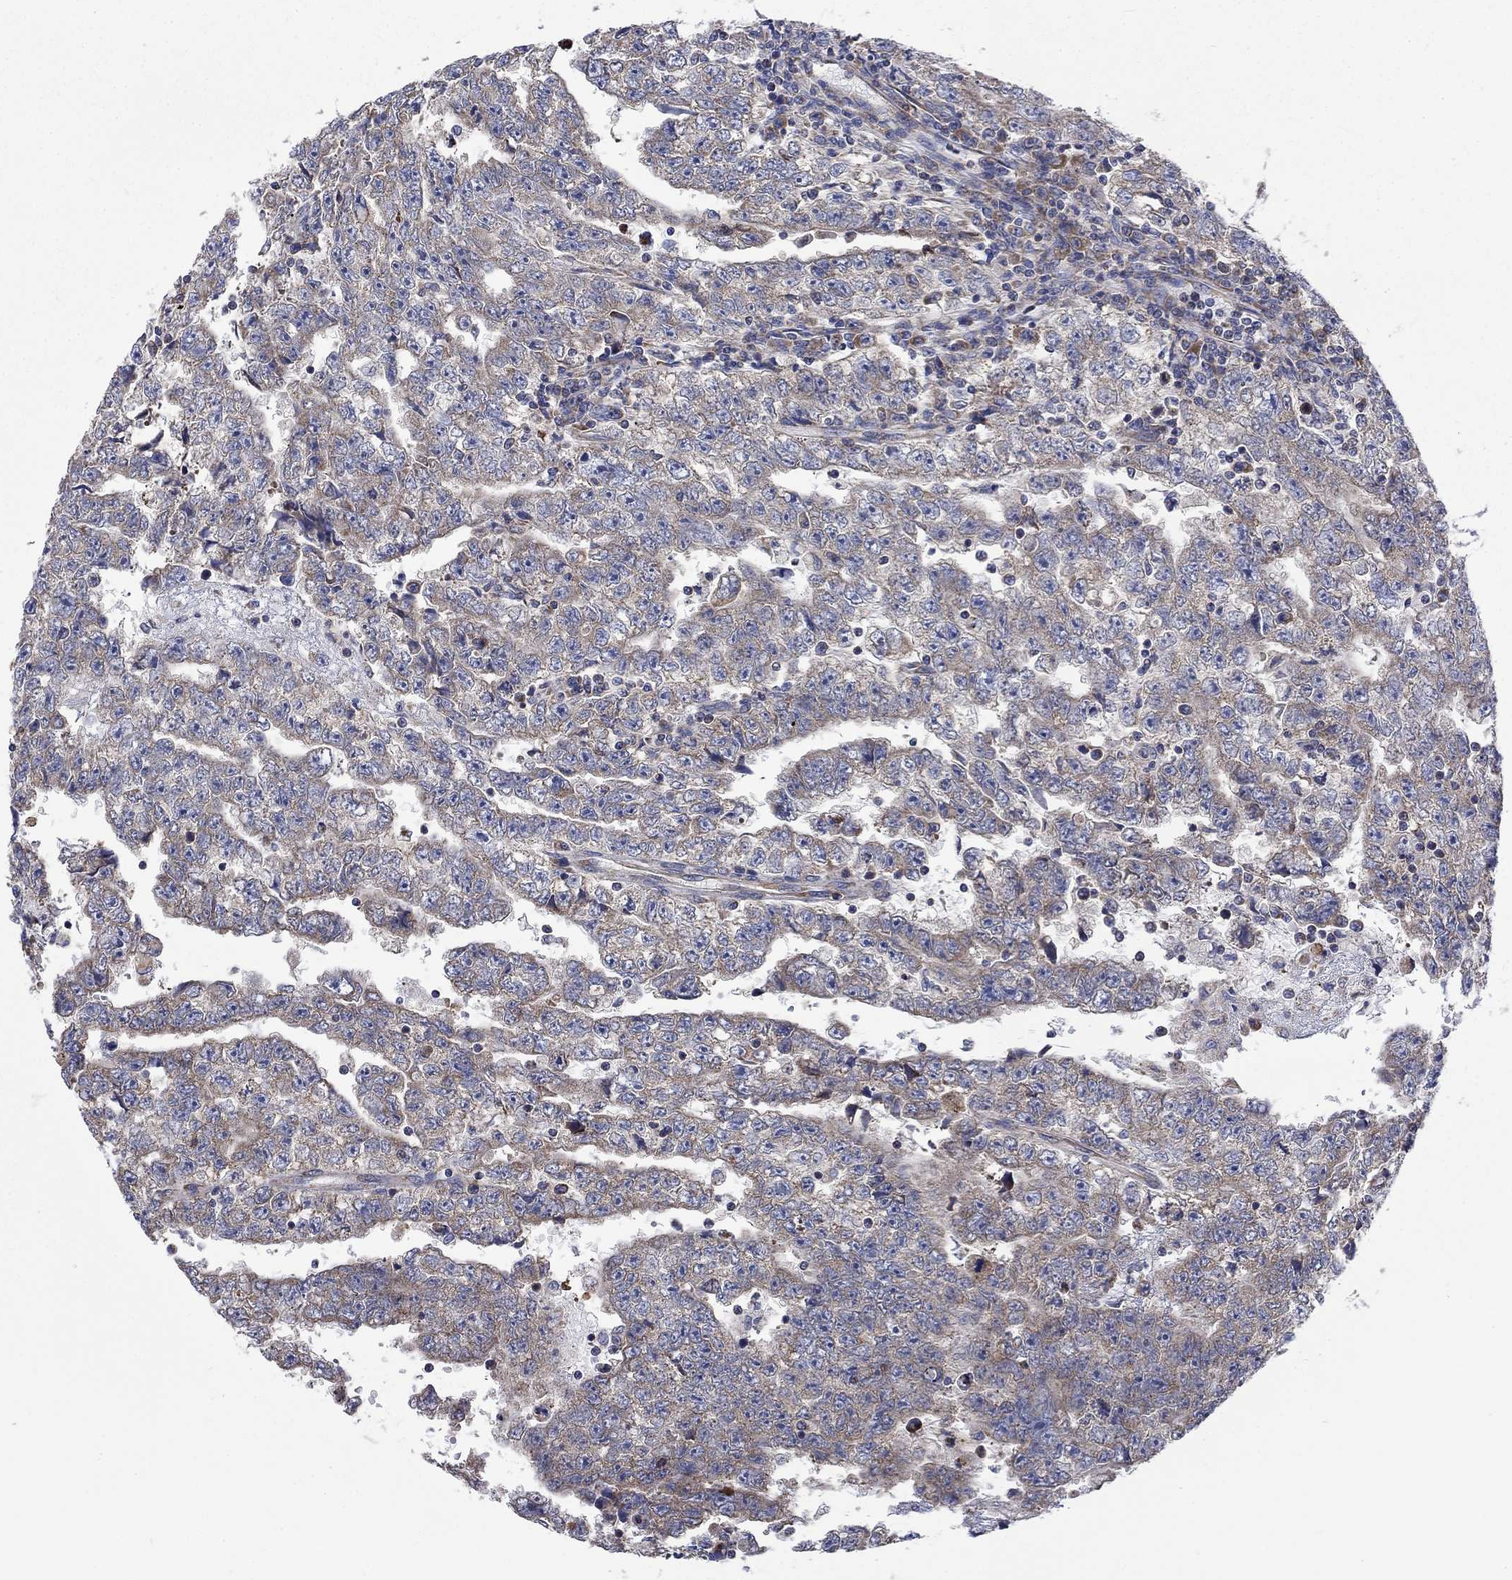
{"staining": {"intensity": "weak", "quantity": "25%-75%", "location": "cytoplasmic/membranous"}, "tissue": "testis cancer", "cell_type": "Tumor cells", "image_type": "cancer", "snomed": [{"axis": "morphology", "description": "Carcinoma, Embryonal, NOS"}, {"axis": "topography", "description": "Testis"}], "caption": "Immunohistochemistry (IHC) histopathology image of neoplastic tissue: testis embryonal carcinoma stained using immunohistochemistry (IHC) displays low levels of weak protein expression localized specifically in the cytoplasmic/membranous of tumor cells, appearing as a cytoplasmic/membranous brown color.", "gene": "RPLP0", "patient": {"sex": "male", "age": 25}}